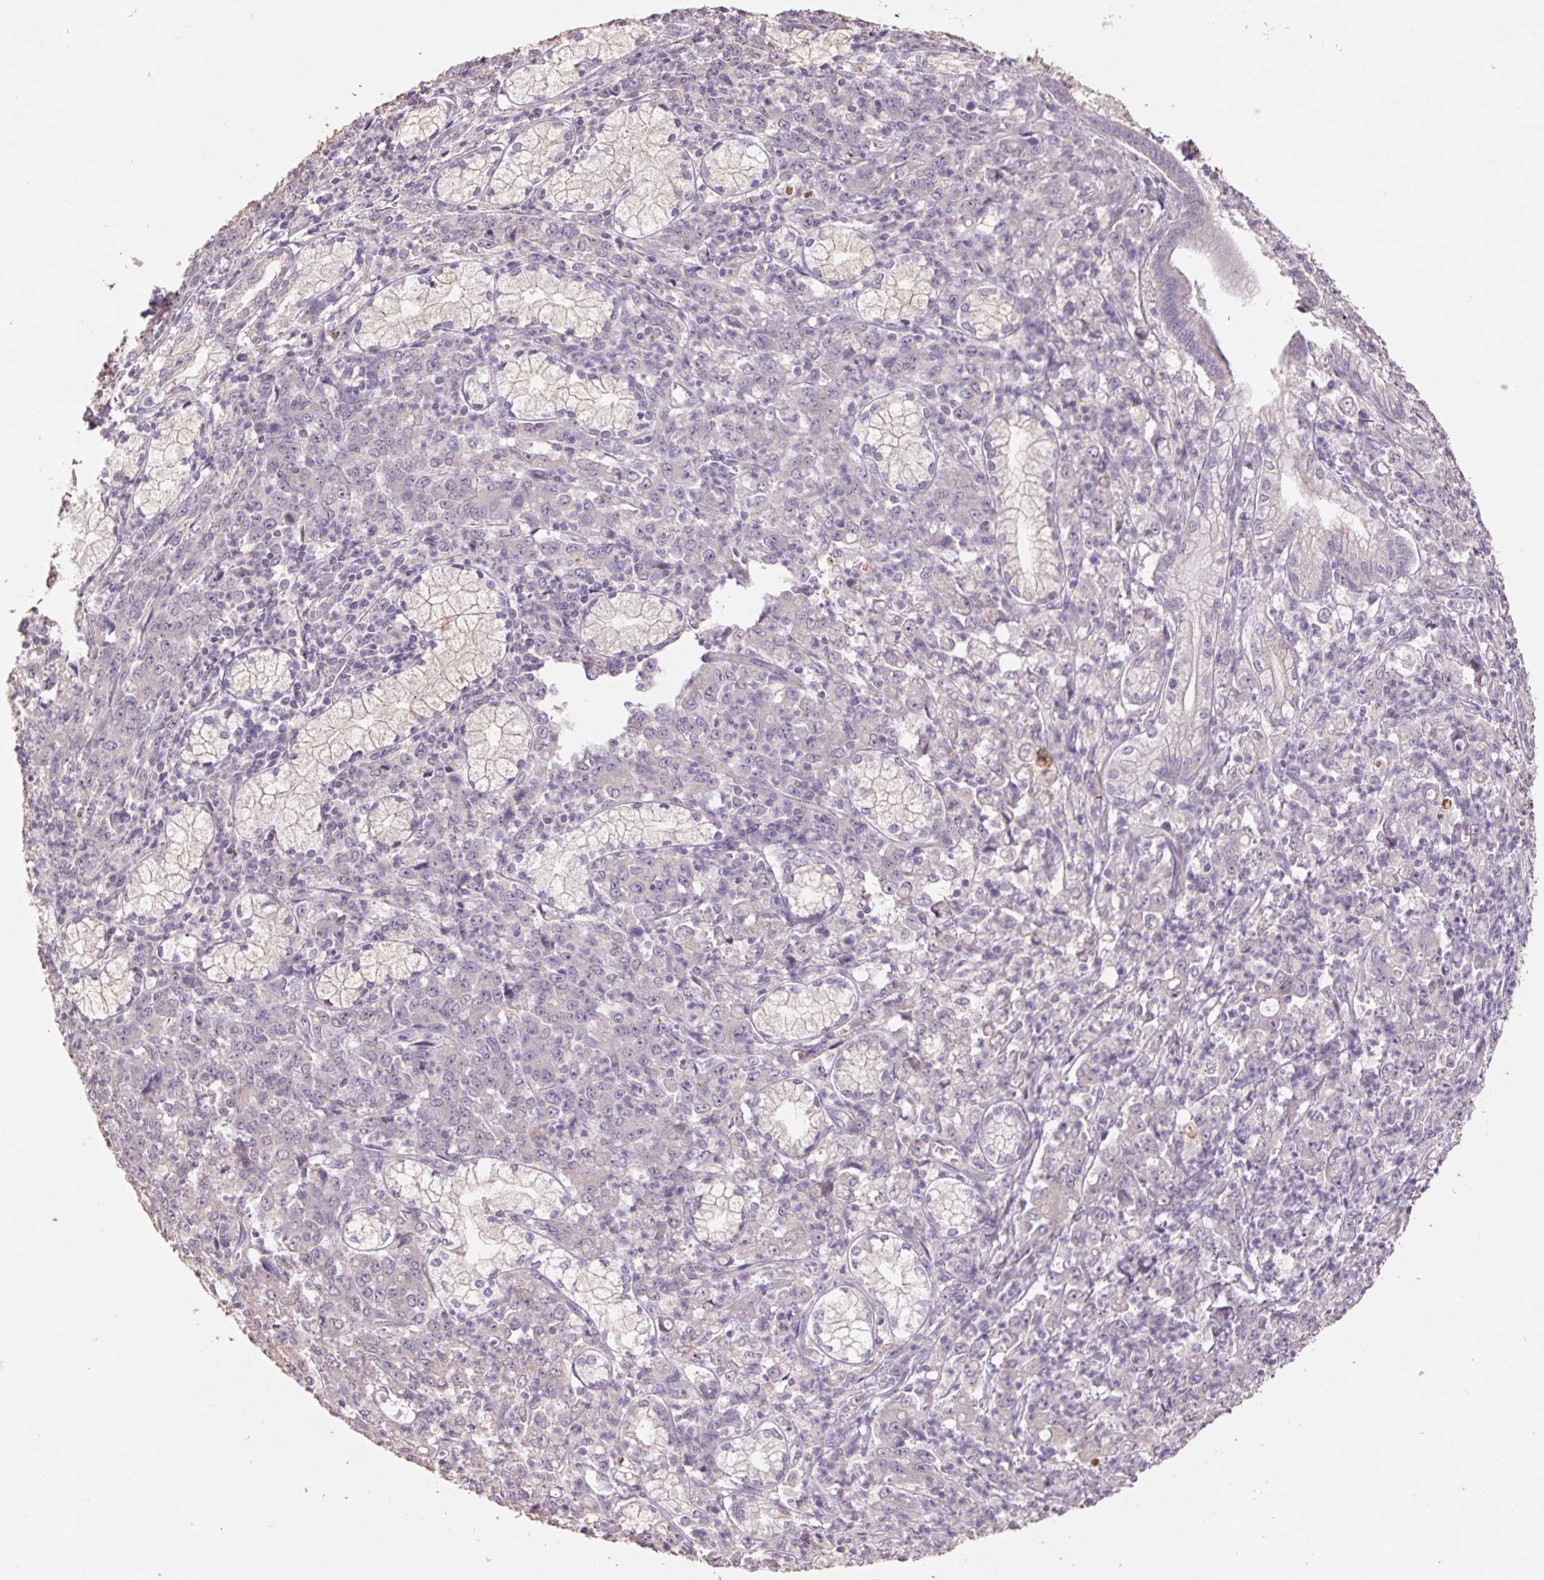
{"staining": {"intensity": "negative", "quantity": "none", "location": "none"}, "tissue": "stomach cancer", "cell_type": "Tumor cells", "image_type": "cancer", "snomed": [{"axis": "morphology", "description": "Adenocarcinoma, NOS"}, {"axis": "topography", "description": "Stomach, lower"}], "caption": "Stomach cancer (adenocarcinoma) stained for a protein using IHC demonstrates no staining tumor cells.", "gene": "GRM2", "patient": {"sex": "female", "age": 71}}